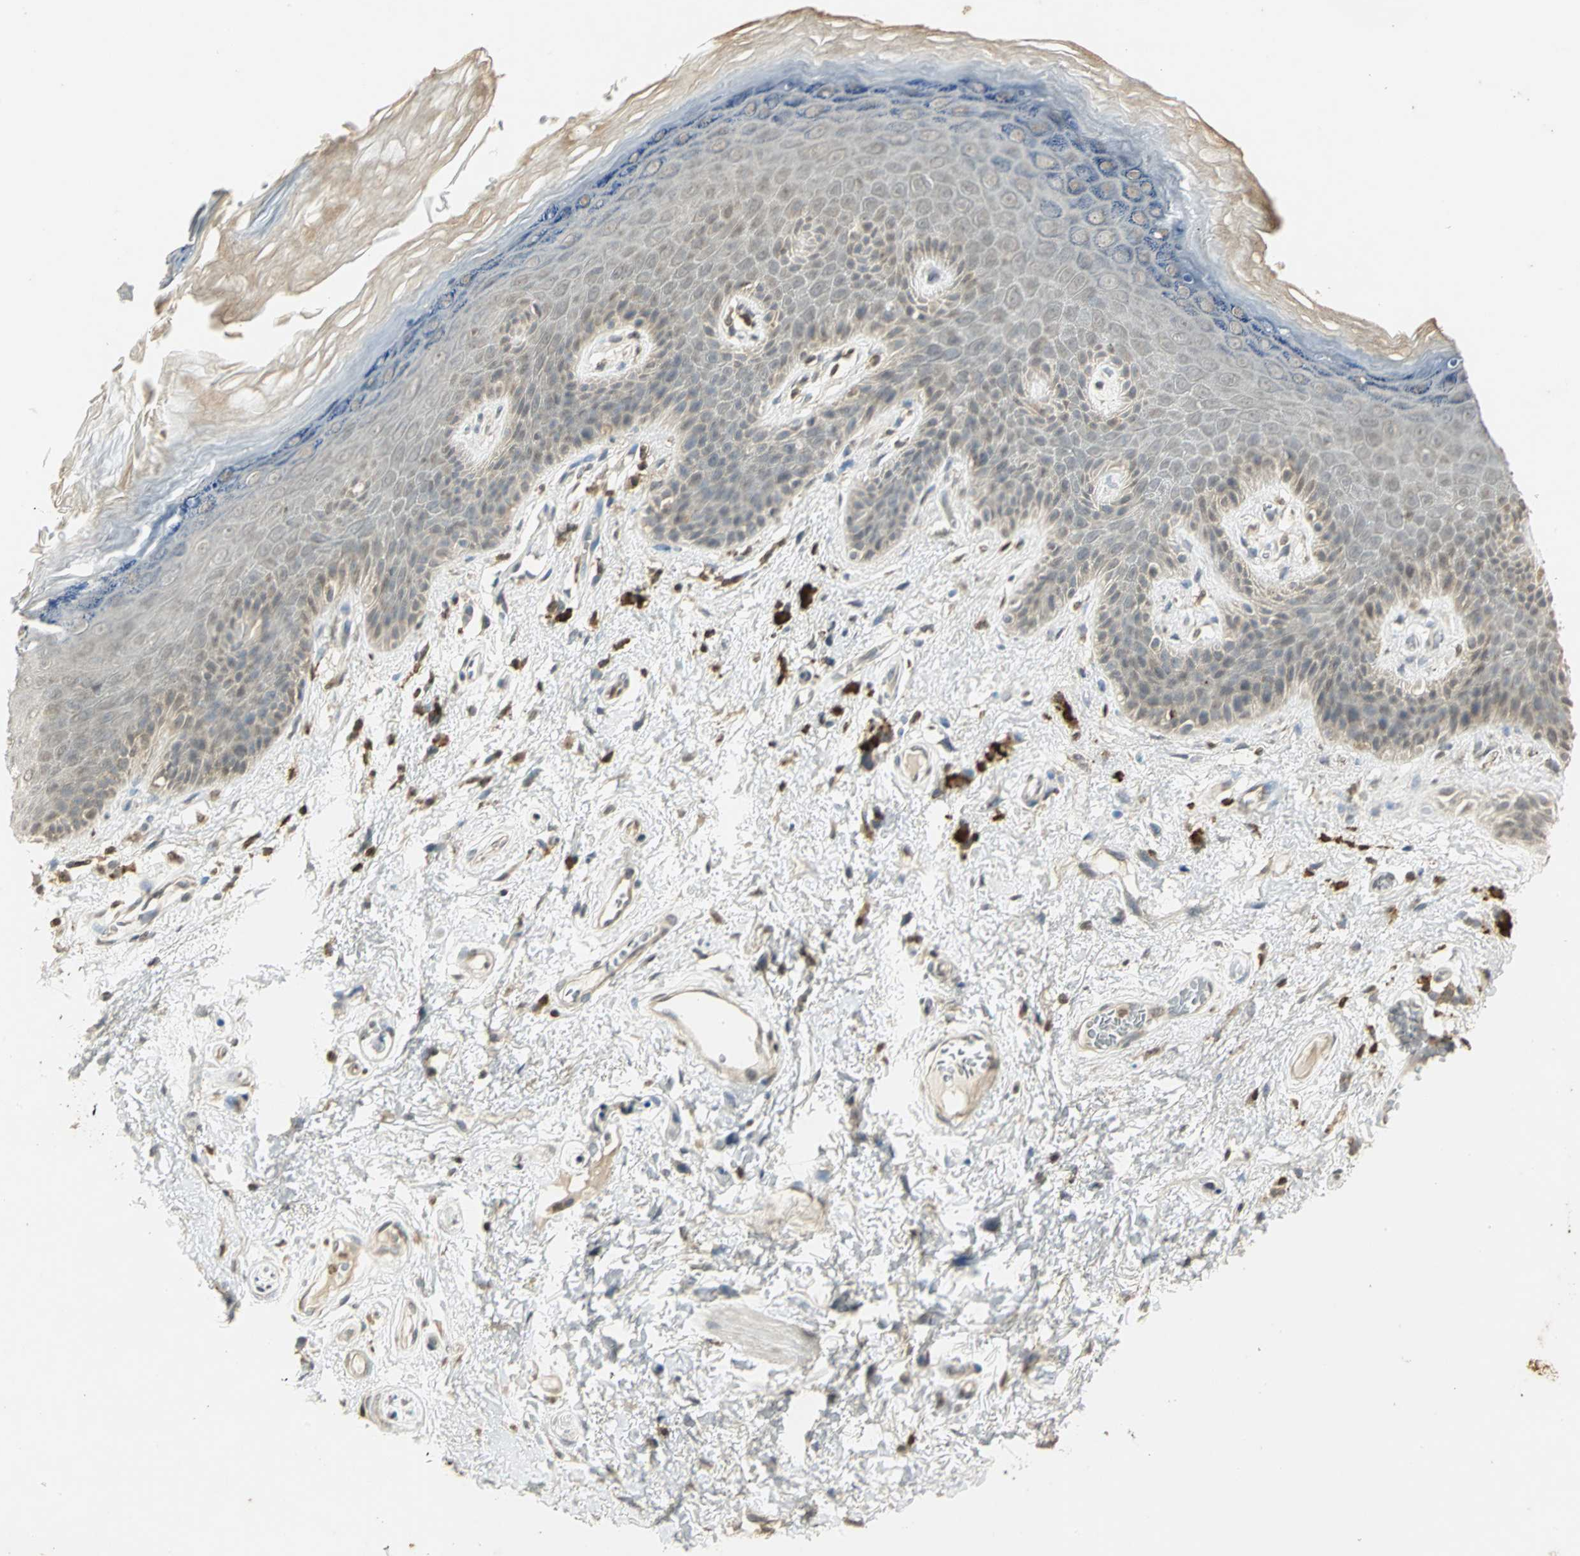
{"staining": {"intensity": "weak", "quantity": "<25%", "location": "cytoplasmic/membranous"}, "tissue": "skin", "cell_type": "Epidermal cells", "image_type": "normal", "snomed": [{"axis": "morphology", "description": "Normal tissue, NOS"}, {"axis": "topography", "description": "Anal"}], "caption": "IHC photomicrograph of benign skin stained for a protein (brown), which exhibits no staining in epidermal cells. (Brightfield microscopy of DAB (3,3'-diaminobenzidine) IHC at high magnification).", "gene": "IL16", "patient": {"sex": "female", "age": 46}}